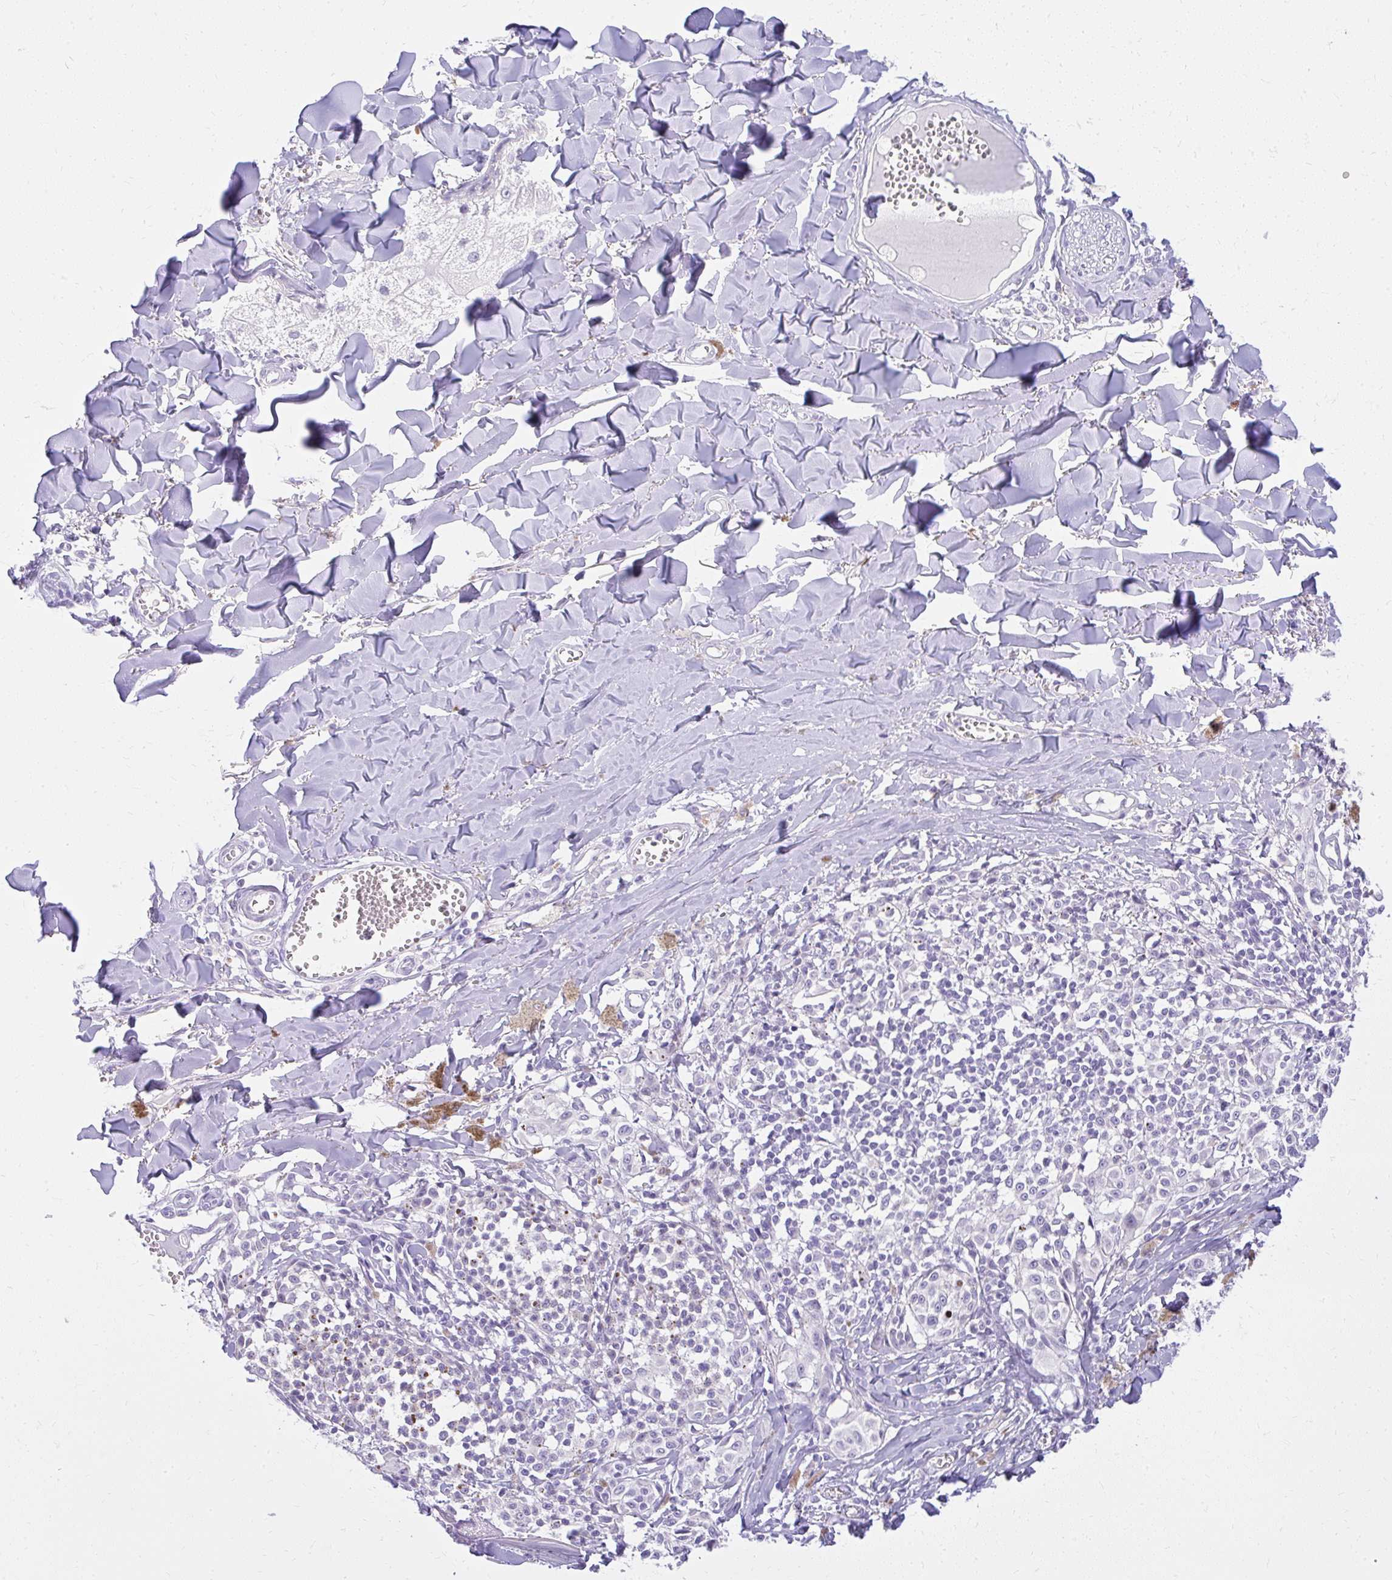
{"staining": {"intensity": "negative", "quantity": "none", "location": "none"}, "tissue": "melanoma", "cell_type": "Tumor cells", "image_type": "cancer", "snomed": [{"axis": "morphology", "description": "Malignant melanoma, NOS"}, {"axis": "topography", "description": "Skin"}], "caption": "An immunohistochemistry histopathology image of malignant melanoma is shown. There is no staining in tumor cells of malignant melanoma.", "gene": "PRAP1", "patient": {"sex": "female", "age": 43}}